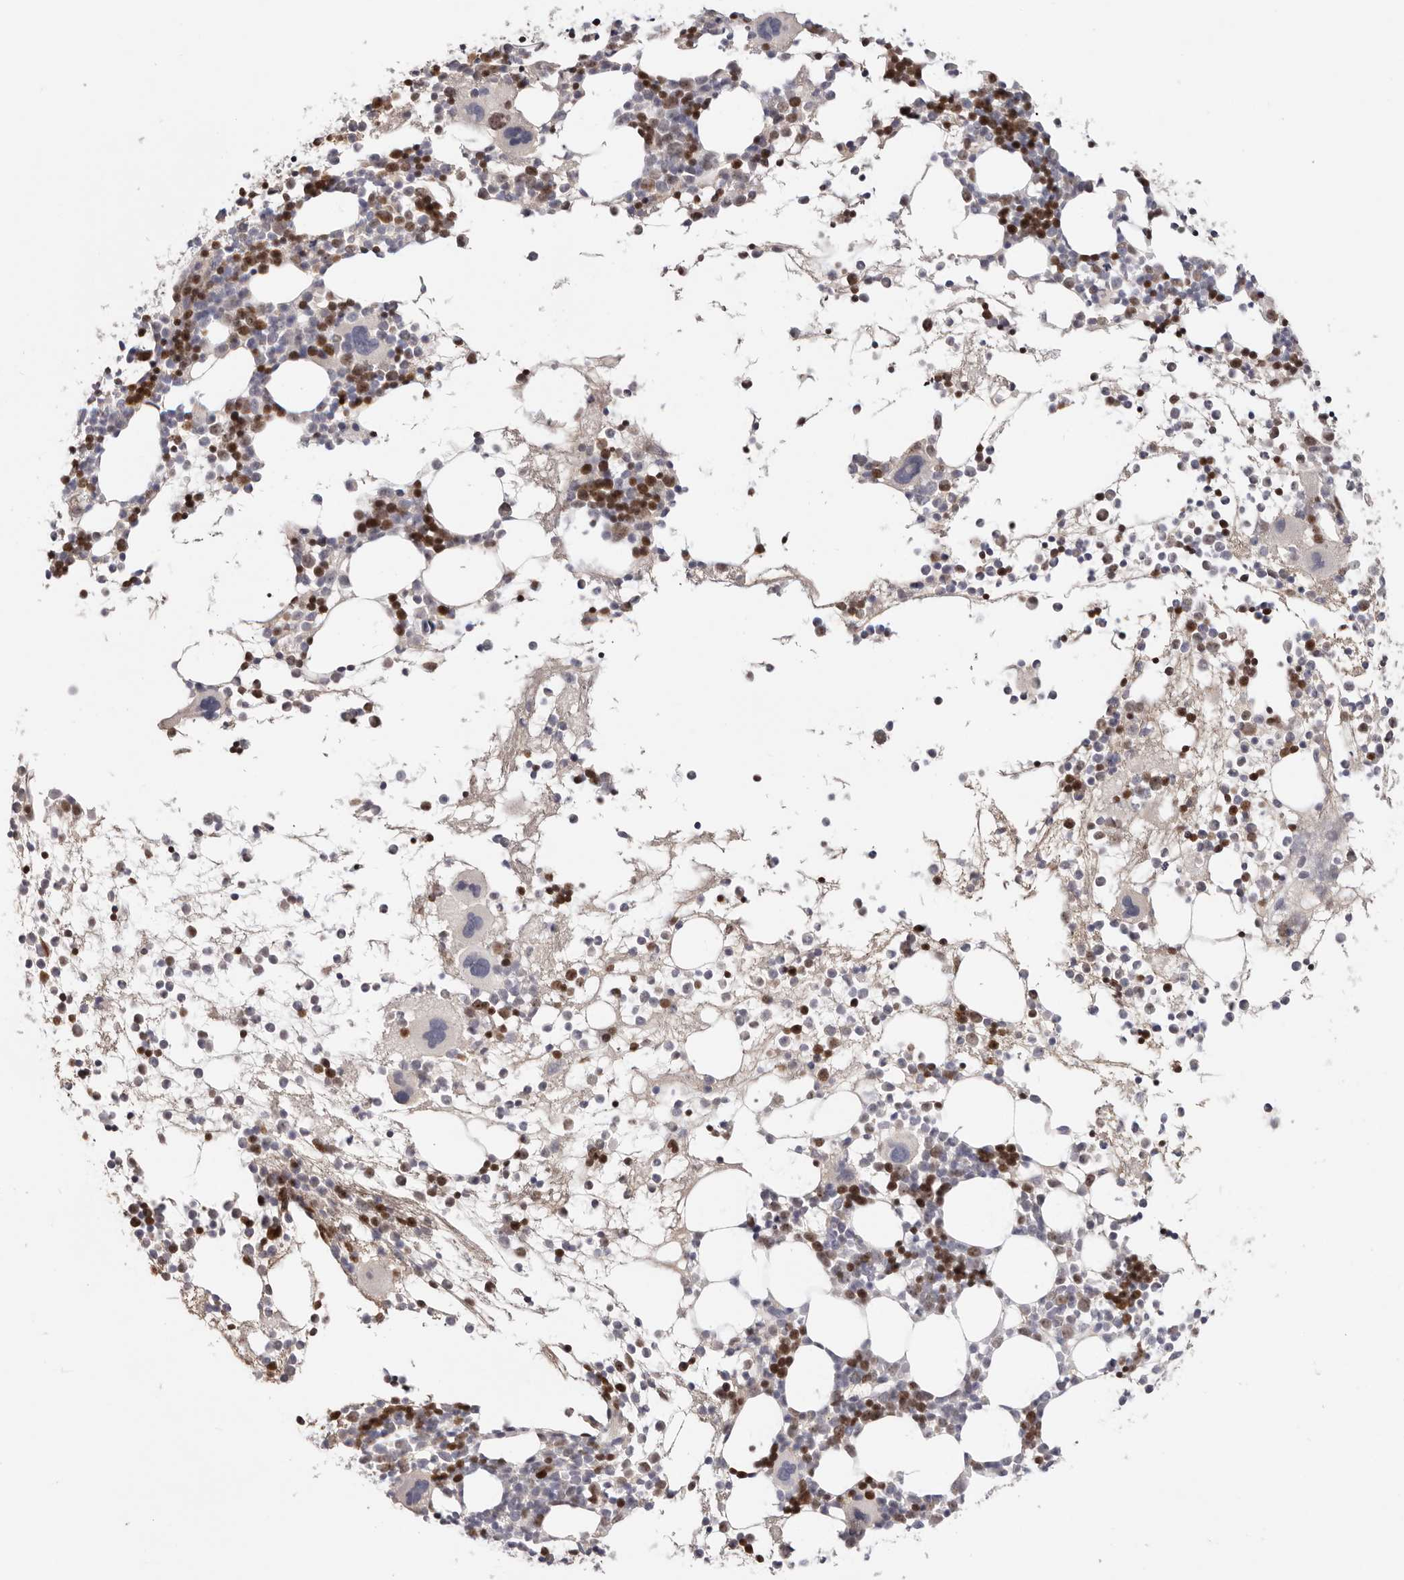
{"staining": {"intensity": "strong", "quantity": "25%-75%", "location": "nuclear"}, "tissue": "bone marrow", "cell_type": "Hematopoietic cells", "image_type": "normal", "snomed": [{"axis": "morphology", "description": "Normal tissue, NOS"}, {"axis": "topography", "description": "Bone marrow"}], "caption": "Strong nuclear expression for a protein is present in about 25%-75% of hematopoietic cells of normal bone marrow using IHC.", "gene": "CCDC190", "patient": {"sex": "female", "age": 57}}